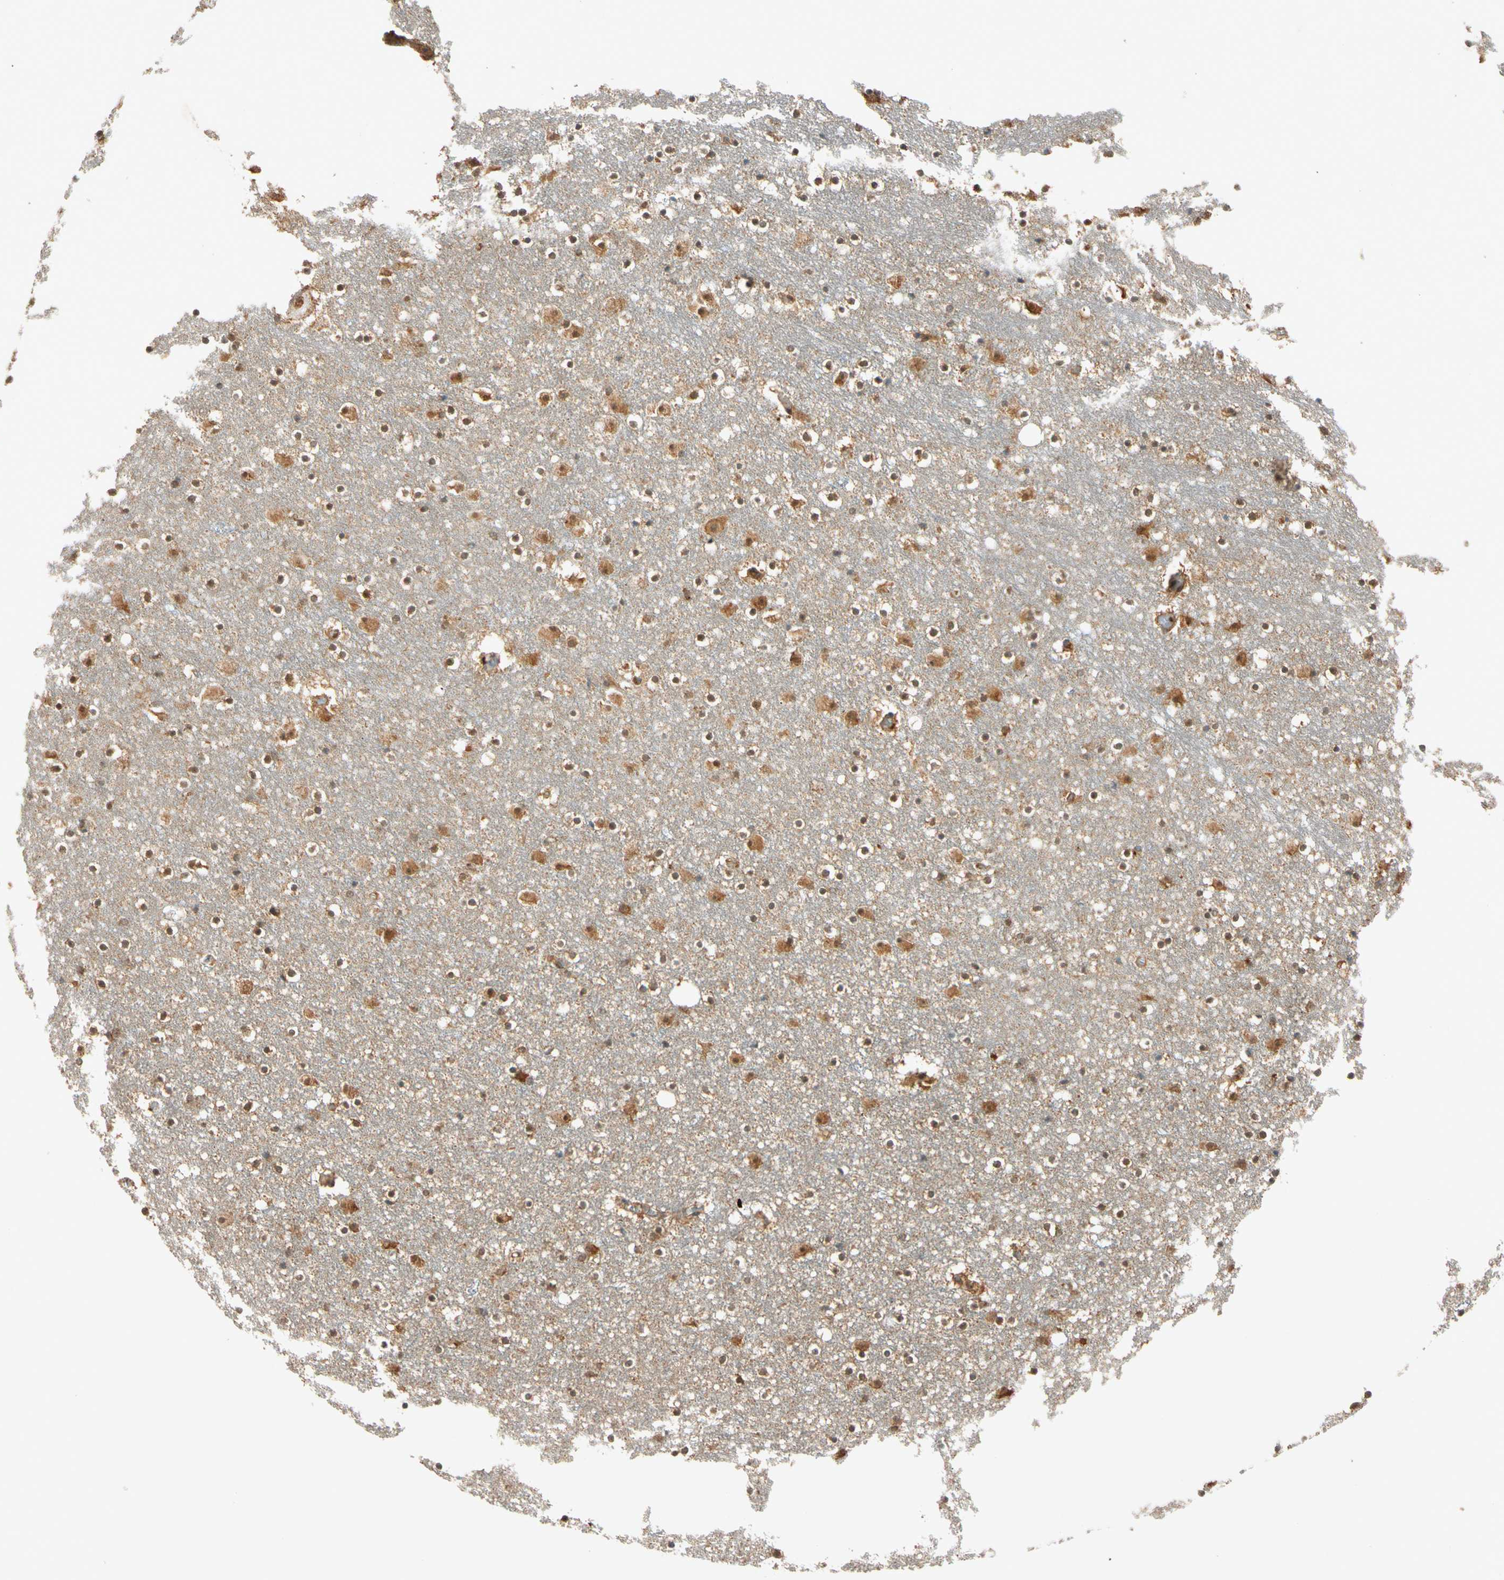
{"staining": {"intensity": "strong", "quantity": ">75%", "location": "cytoplasmic/membranous"}, "tissue": "caudate", "cell_type": "Glial cells", "image_type": "normal", "snomed": [{"axis": "morphology", "description": "Normal tissue, NOS"}, {"axis": "topography", "description": "Lateral ventricle wall"}], "caption": "The photomicrograph exhibits staining of normal caudate, revealing strong cytoplasmic/membranous protein positivity (brown color) within glial cells. (DAB = brown stain, brightfield microscopy at high magnification).", "gene": "MAPK1", "patient": {"sex": "male", "age": 45}}